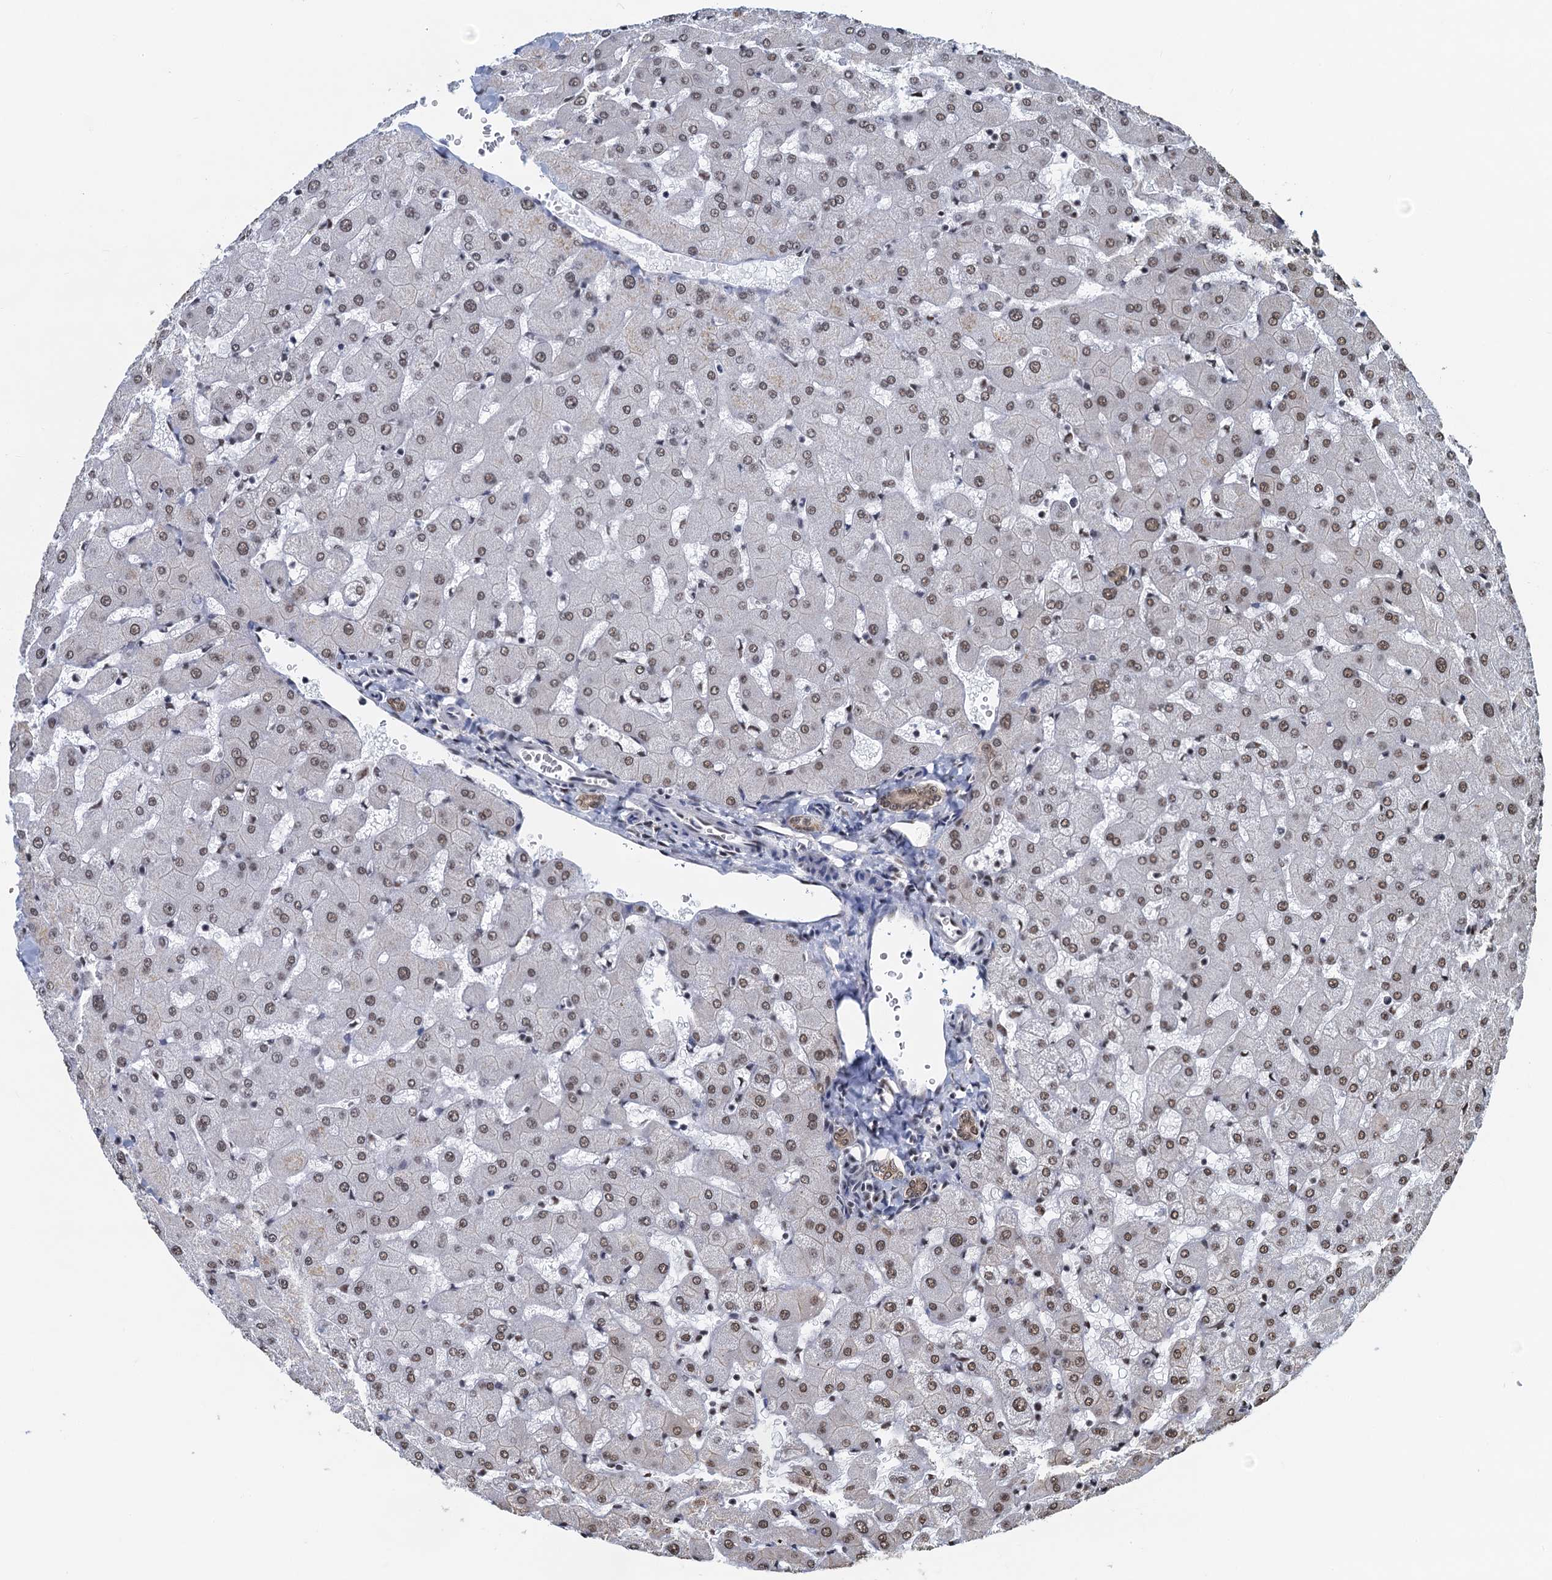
{"staining": {"intensity": "moderate", "quantity": ">75%", "location": "cytoplasmic/membranous,nuclear"}, "tissue": "liver", "cell_type": "Cholangiocytes", "image_type": "normal", "snomed": [{"axis": "morphology", "description": "Normal tissue, NOS"}, {"axis": "topography", "description": "Liver"}], "caption": "The image displays immunohistochemical staining of unremarkable liver. There is moderate cytoplasmic/membranous,nuclear expression is seen in approximately >75% of cholangiocytes.", "gene": "ZNF609", "patient": {"sex": "female", "age": 63}}